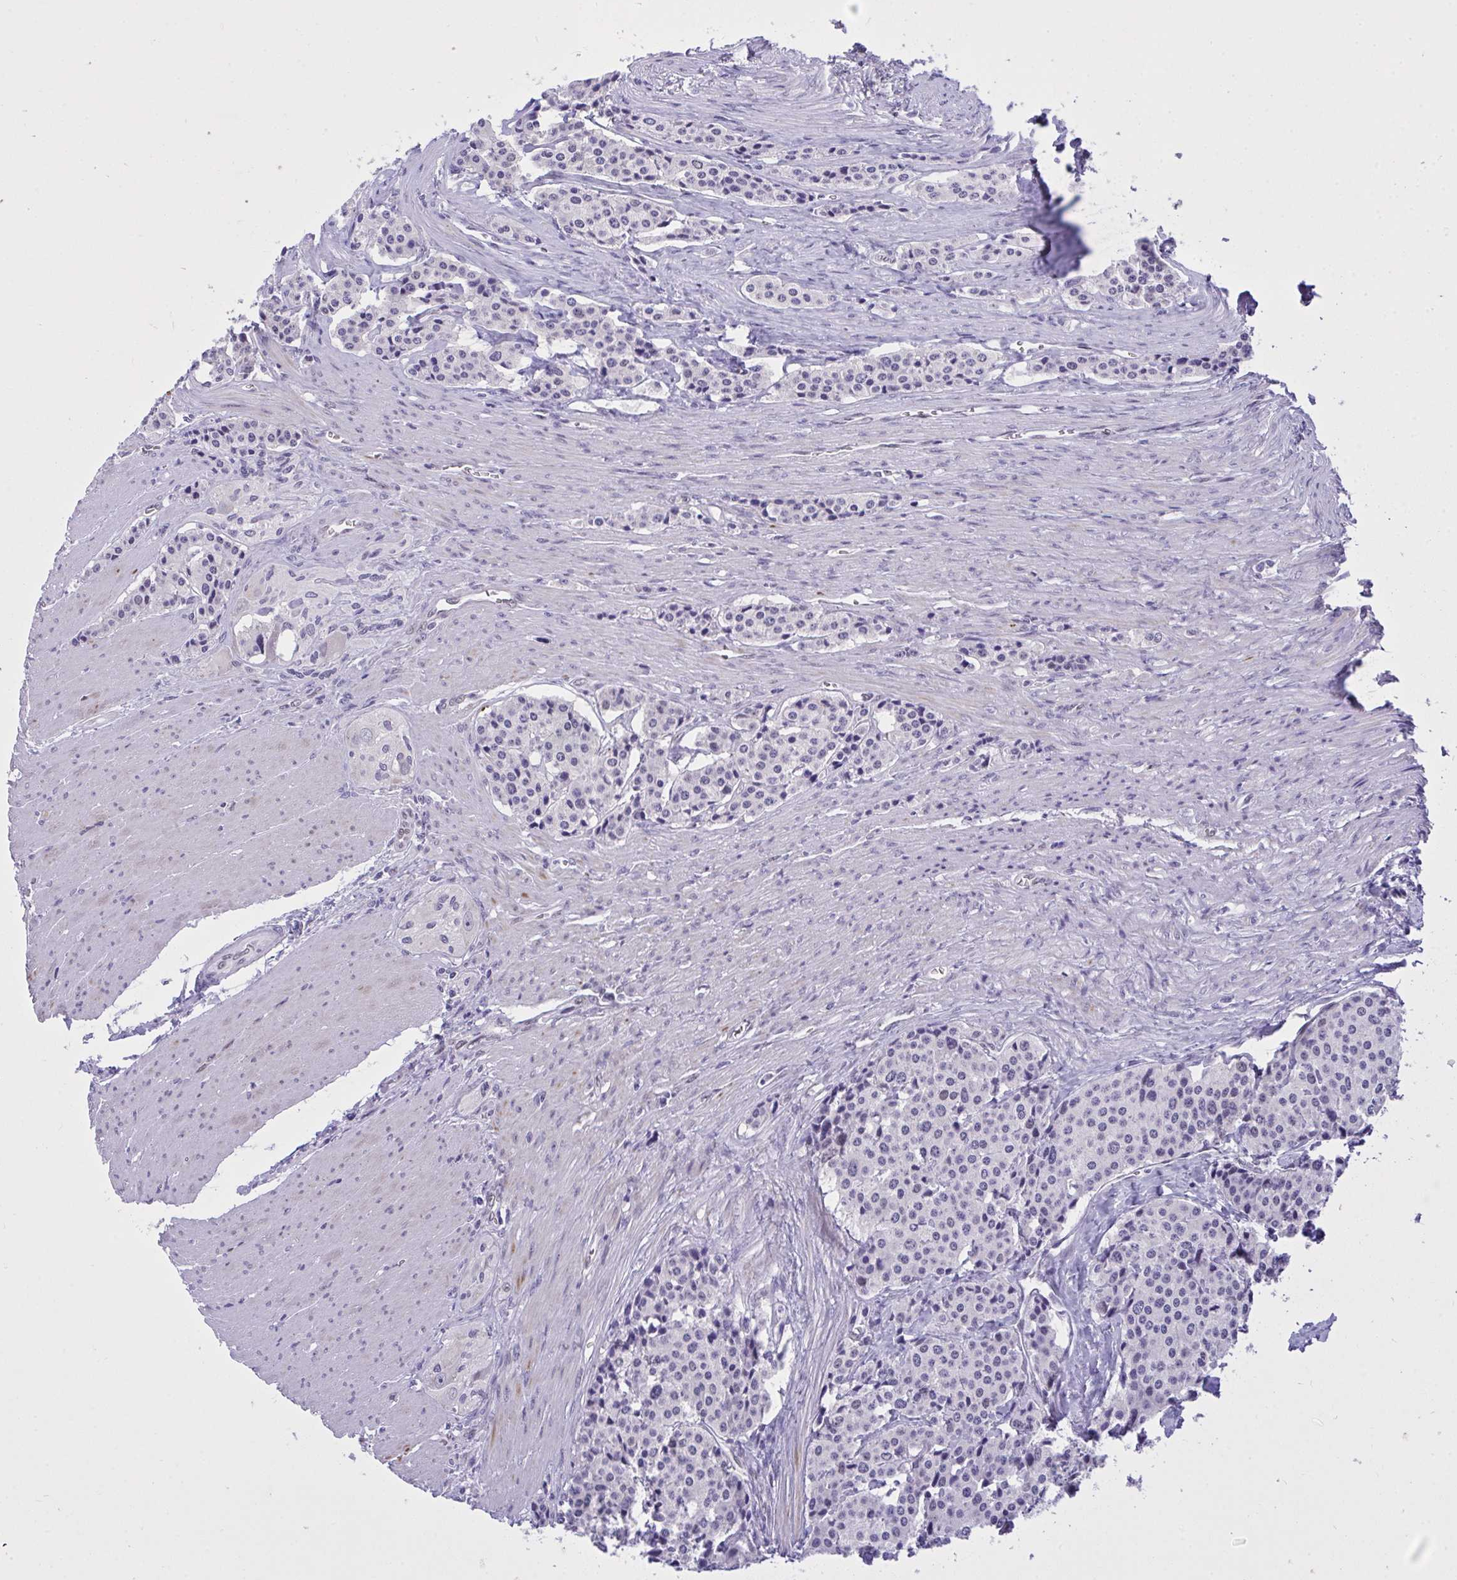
{"staining": {"intensity": "negative", "quantity": "none", "location": "none"}, "tissue": "carcinoid", "cell_type": "Tumor cells", "image_type": "cancer", "snomed": [{"axis": "morphology", "description": "Carcinoid, malignant, NOS"}, {"axis": "topography", "description": "Small intestine"}], "caption": "The immunohistochemistry image has no significant staining in tumor cells of malignant carcinoid tissue.", "gene": "TEAD4", "patient": {"sex": "male", "age": 73}}